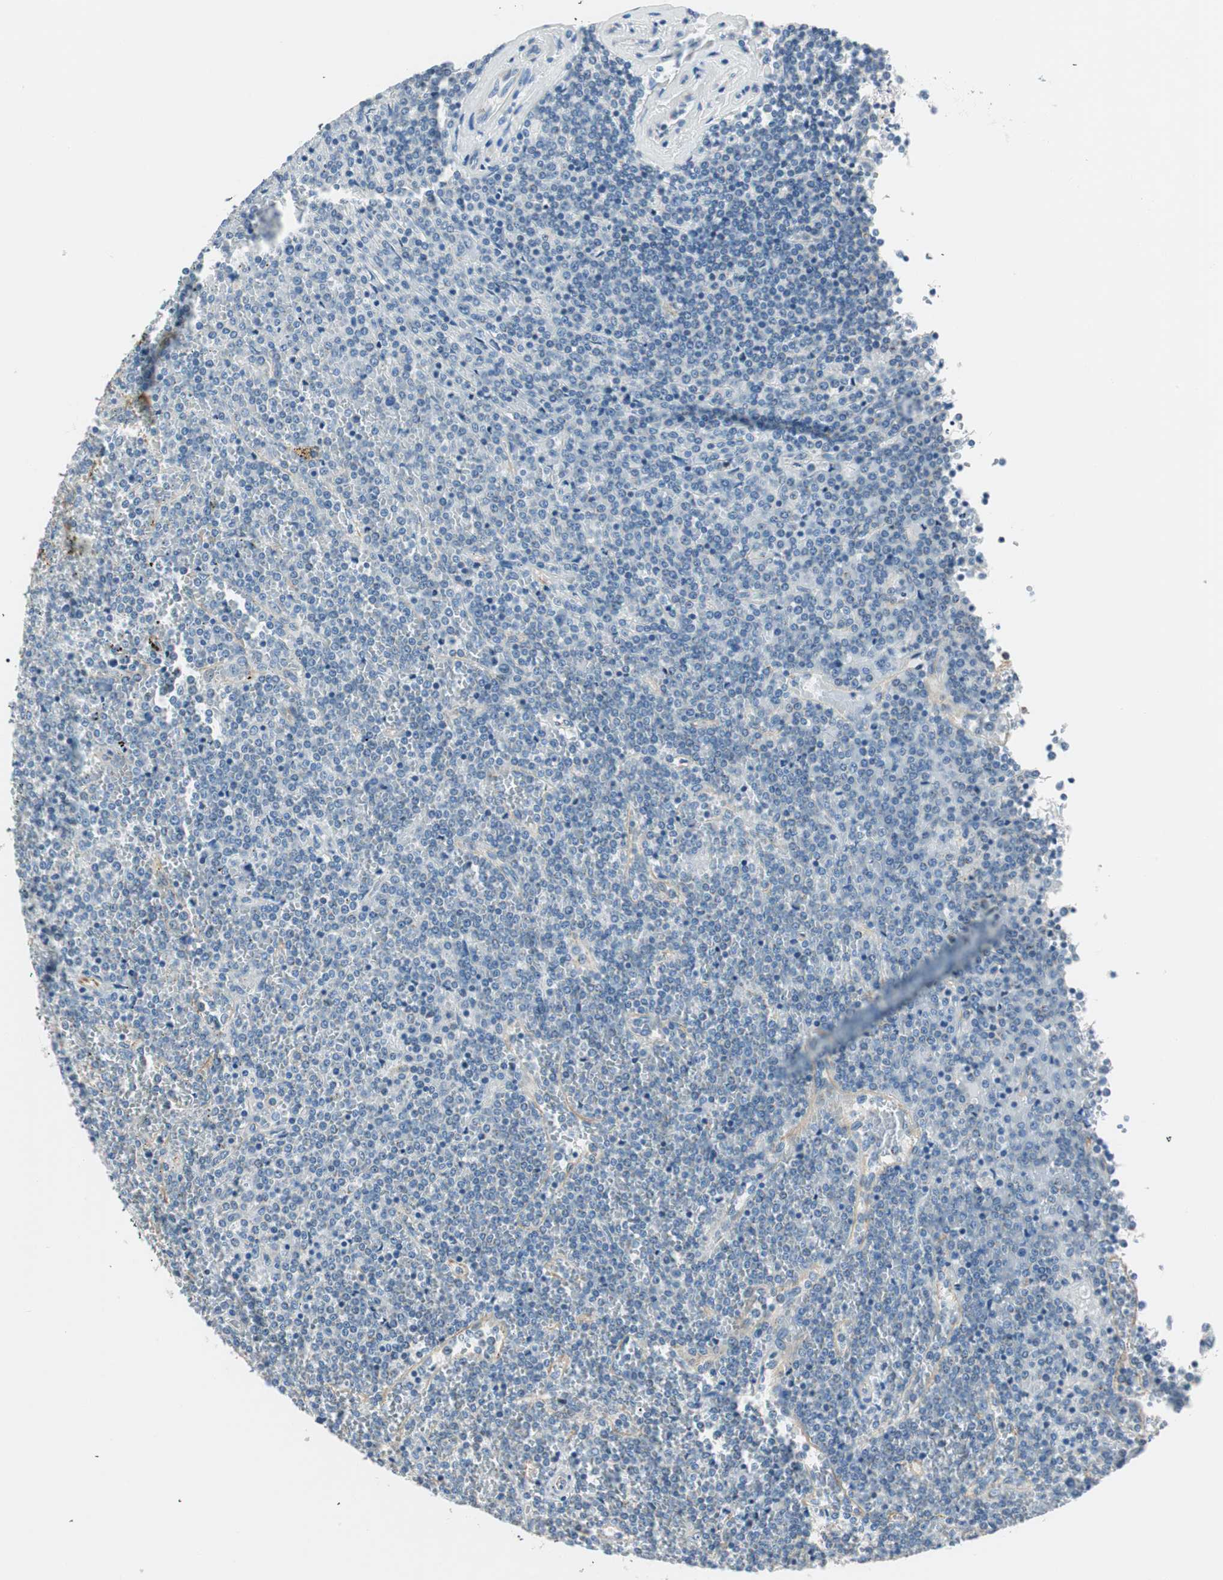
{"staining": {"intensity": "negative", "quantity": "none", "location": "none"}, "tissue": "lymphoma", "cell_type": "Tumor cells", "image_type": "cancer", "snomed": [{"axis": "morphology", "description": "Malignant lymphoma, non-Hodgkin's type, Low grade"}, {"axis": "topography", "description": "Spleen"}], "caption": "A micrograph of low-grade malignant lymphoma, non-Hodgkin's type stained for a protein reveals no brown staining in tumor cells.", "gene": "TMF1", "patient": {"sex": "female", "age": 19}}